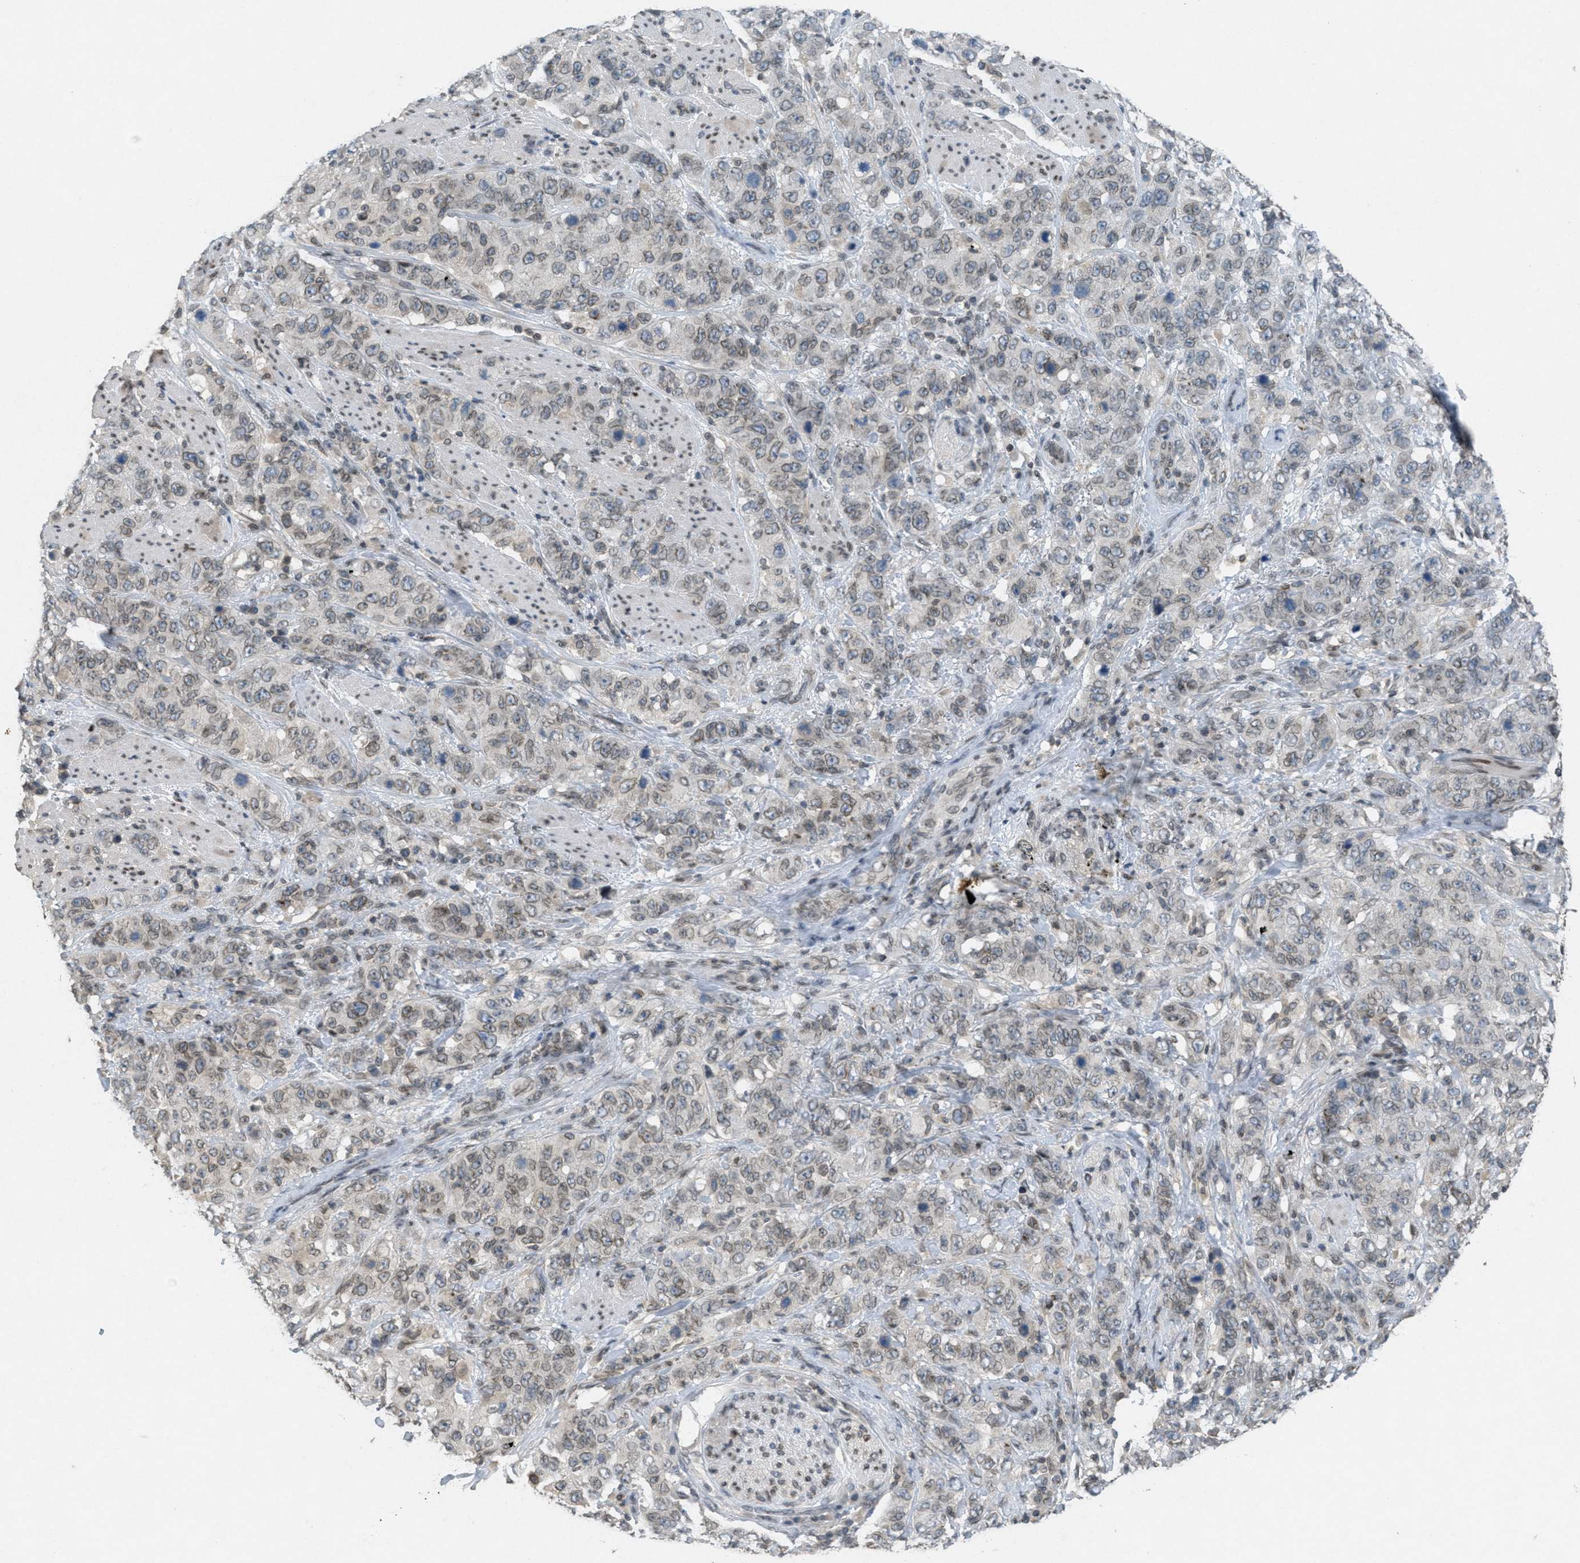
{"staining": {"intensity": "weak", "quantity": ">75%", "location": "cytoplasmic/membranous,nuclear"}, "tissue": "stomach cancer", "cell_type": "Tumor cells", "image_type": "cancer", "snomed": [{"axis": "morphology", "description": "Adenocarcinoma, NOS"}, {"axis": "topography", "description": "Stomach"}], "caption": "A brown stain shows weak cytoplasmic/membranous and nuclear expression of a protein in adenocarcinoma (stomach) tumor cells.", "gene": "ABHD6", "patient": {"sex": "male", "age": 48}}